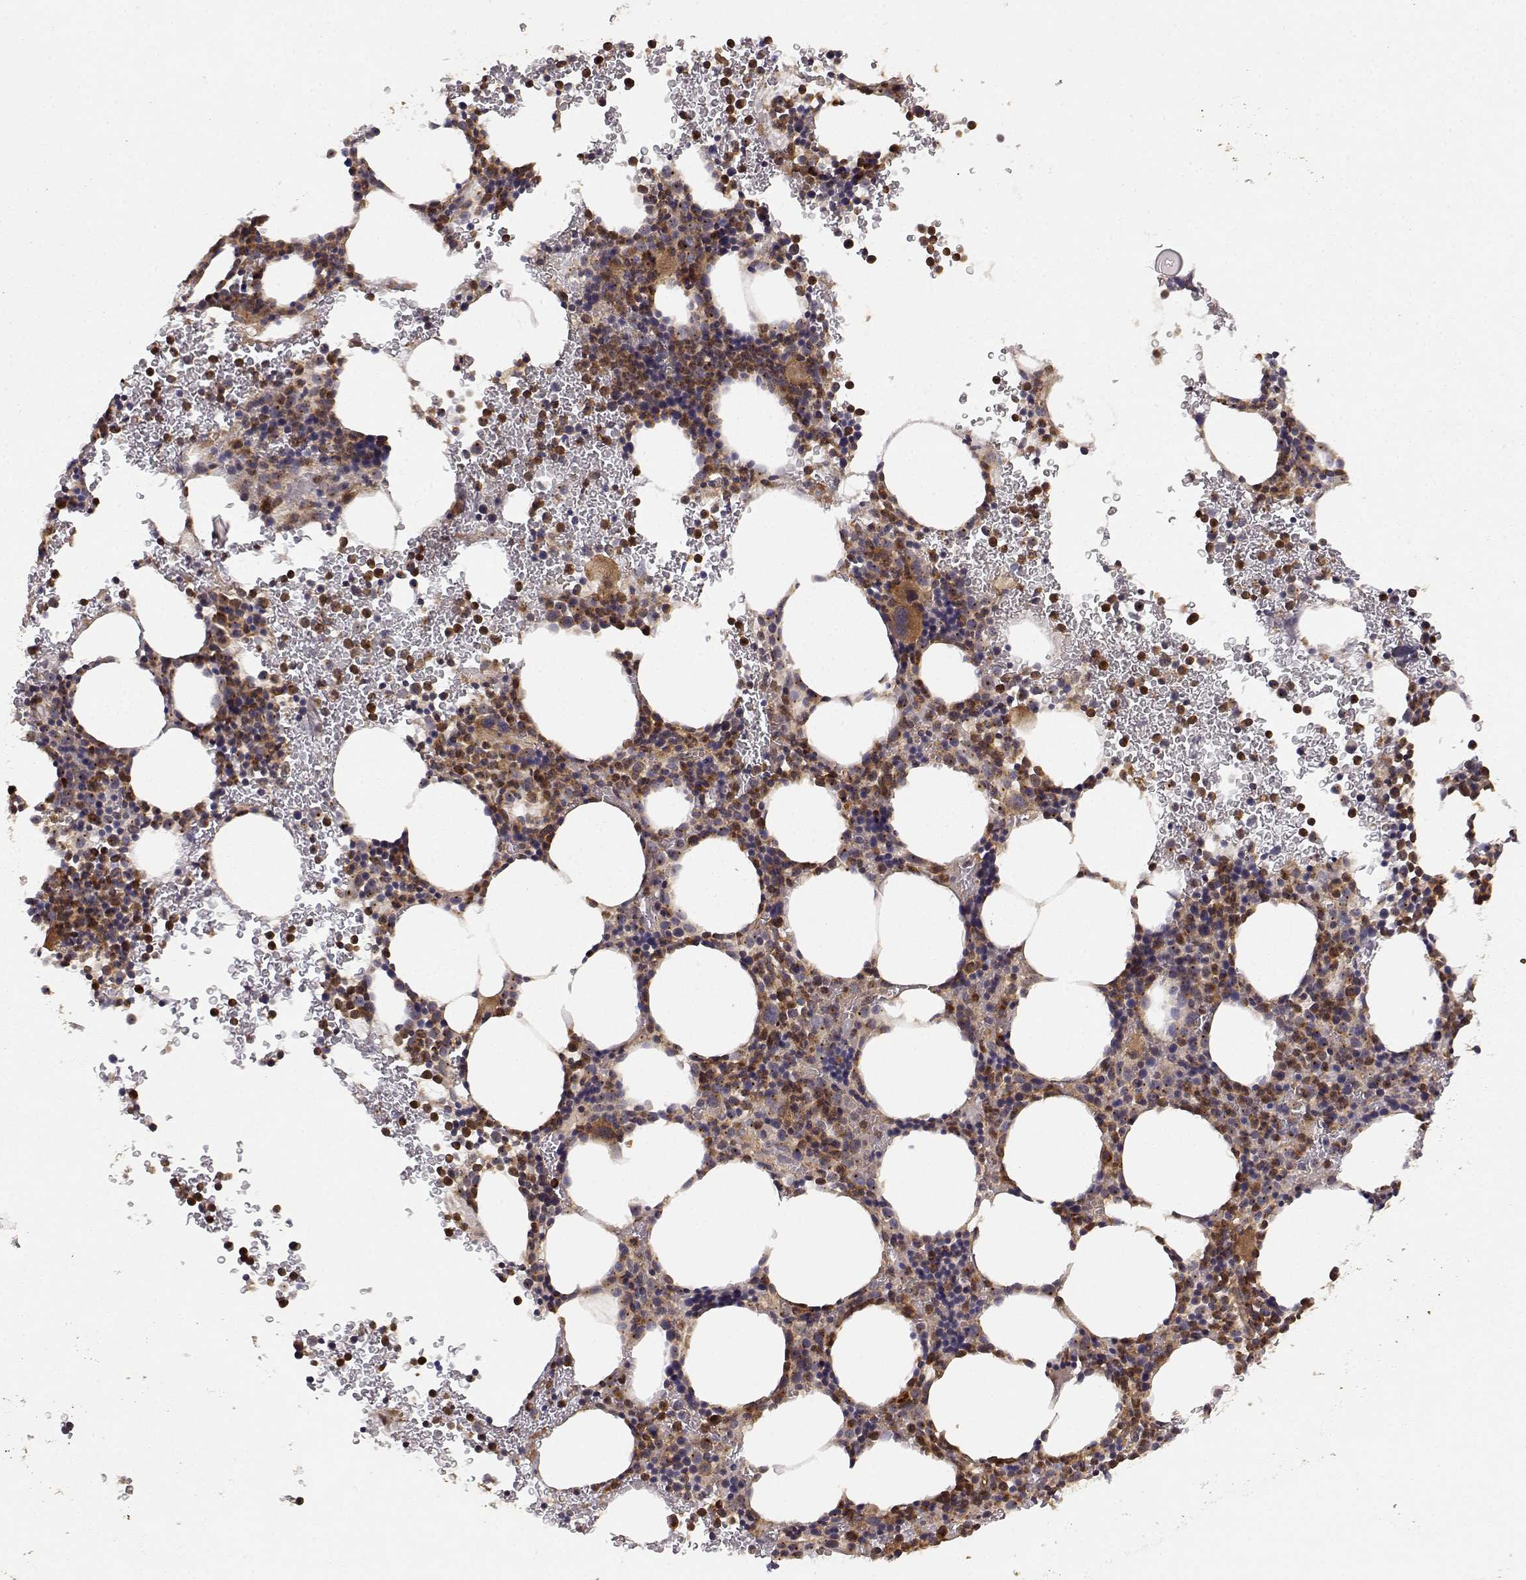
{"staining": {"intensity": "moderate", "quantity": "25%-75%", "location": "cytoplasmic/membranous"}, "tissue": "bone marrow", "cell_type": "Hematopoietic cells", "image_type": "normal", "snomed": [{"axis": "morphology", "description": "Normal tissue, NOS"}, {"axis": "topography", "description": "Bone marrow"}], "caption": "Normal bone marrow was stained to show a protein in brown. There is medium levels of moderate cytoplasmic/membranous staining in approximately 25%-75% of hematopoietic cells. (brown staining indicates protein expression, while blue staining denotes nuclei).", "gene": "CDK5RAP2", "patient": {"sex": "male", "age": 72}}